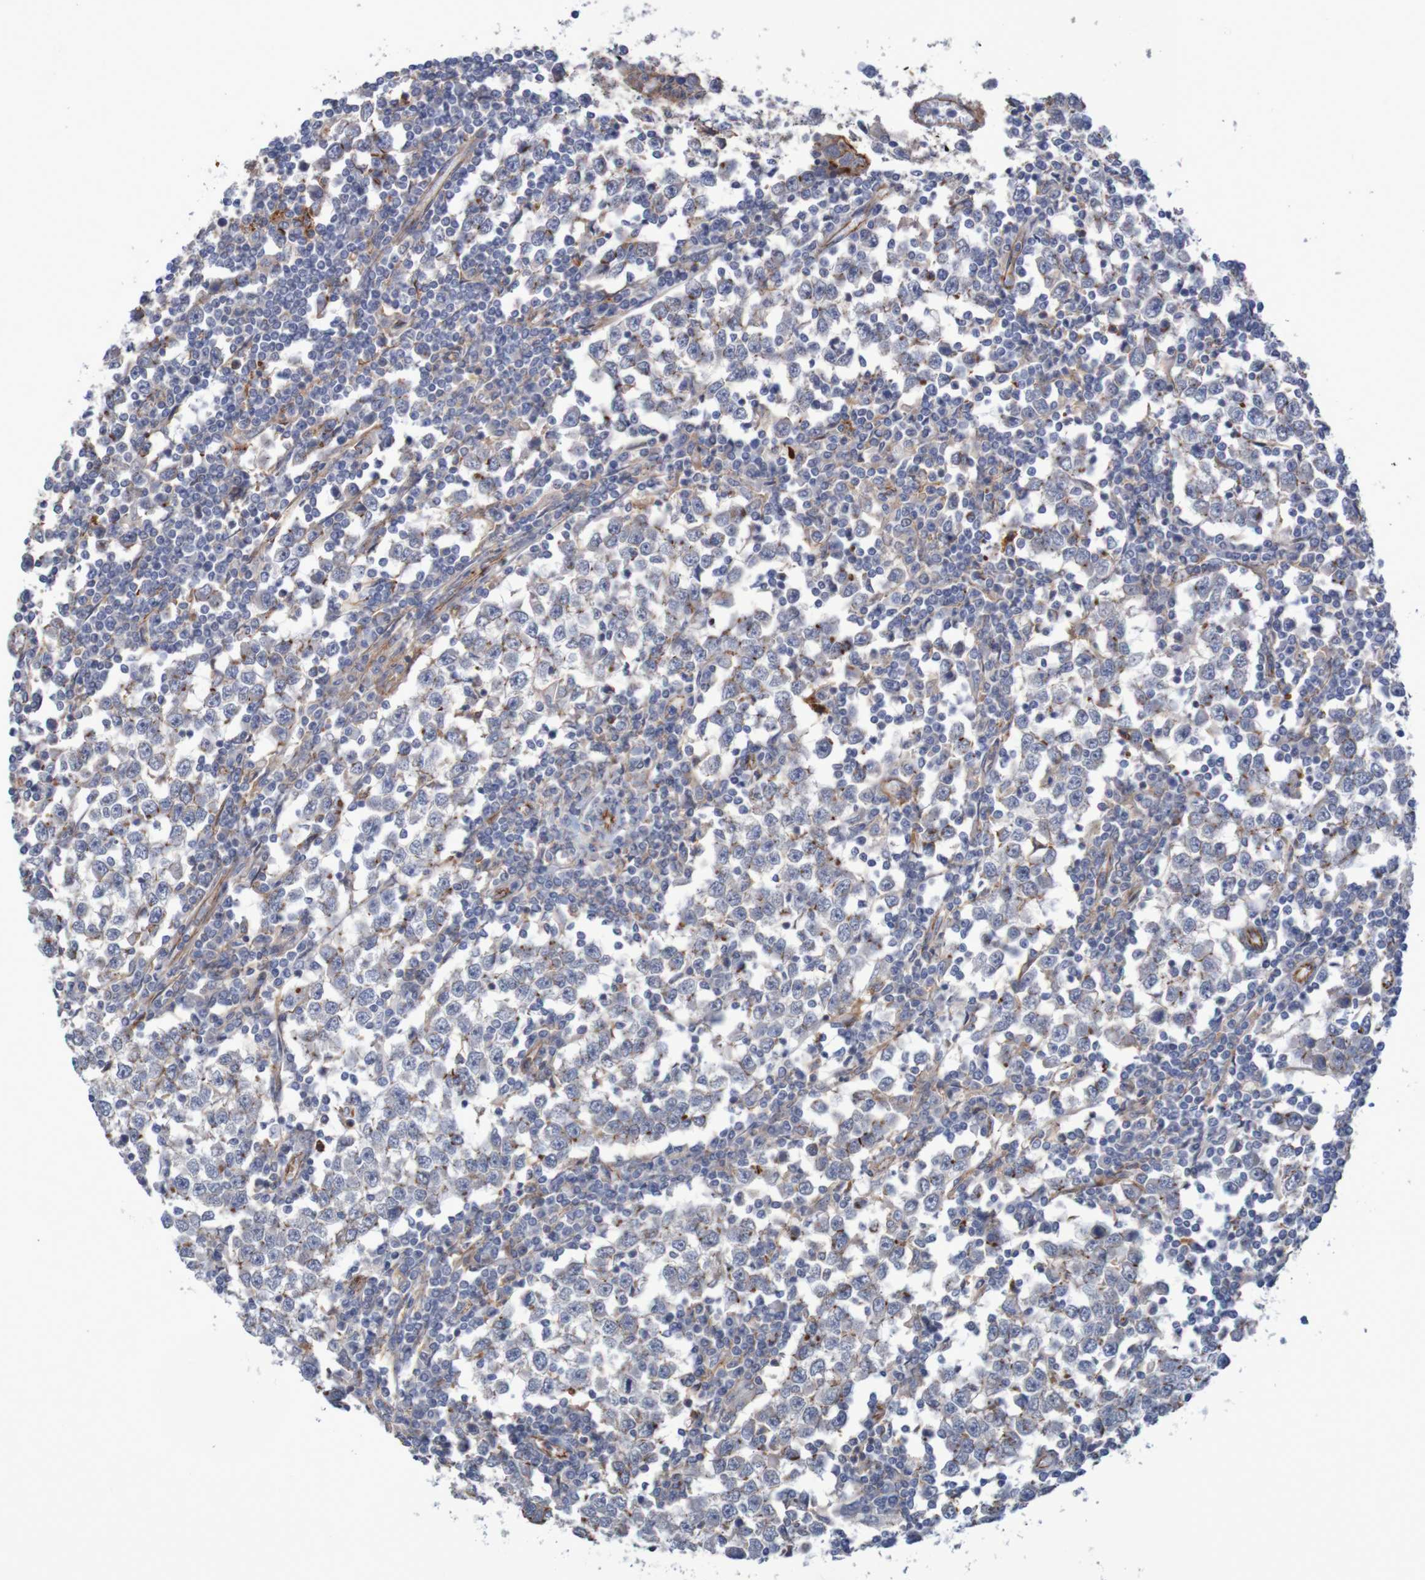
{"staining": {"intensity": "negative", "quantity": "none", "location": "none"}, "tissue": "testis cancer", "cell_type": "Tumor cells", "image_type": "cancer", "snomed": [{"axis": "morphology", "description": "Seminoma, NOS"}, {"axis": "topography", "description": "Testis"}], "caption": "Tumor cells show no significant protein expression in testis cancer (seminoma). (DAB immunohistochemistry visualized using brightfield microscopy, high magnification).", "gene": "NECTIN2", "patient": {"sex": "male", "age": 65}}